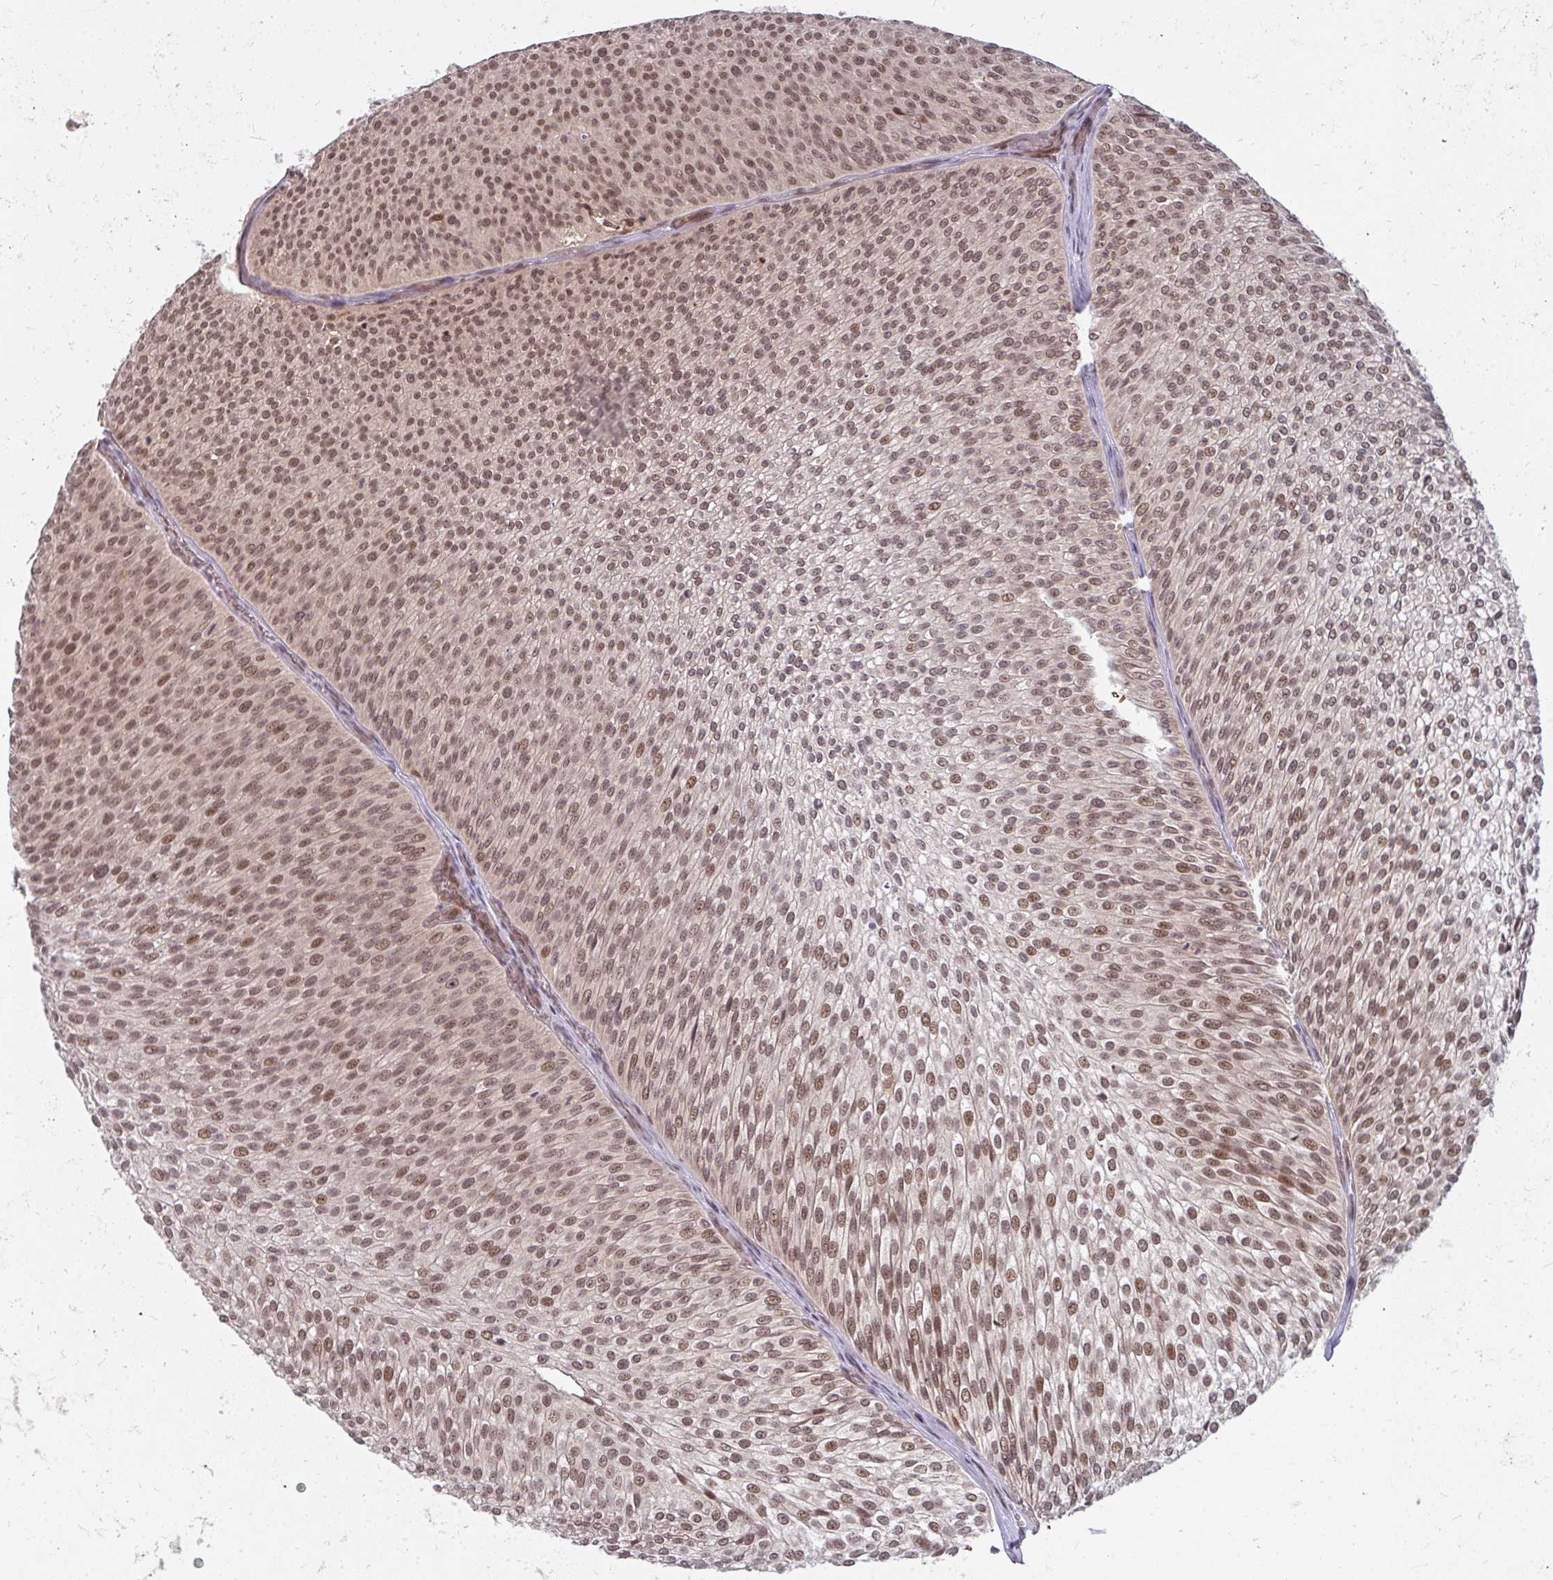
{"staining": {"intensity": "moderate", "quantity": ">75%", "location": "nuclear"}, "tissue": "urothelial cancer", "cell_type": "Tumor cells", "image_type": "cancer", "snomed": [{"axis": "morphology", "description": "Urothelial carcinoma, Low grade"}, {"axis": "topography", "description": "Urinary bladder"}], "caption": "Low-grade urothelial carcinoma tissue demonstrates moderate nuclear staining in approximately >75% of tumor cells, visualized by immunohistochemistry.", "gene": "GTF3C6", "patient": {"sex": "male", "age": 91}}